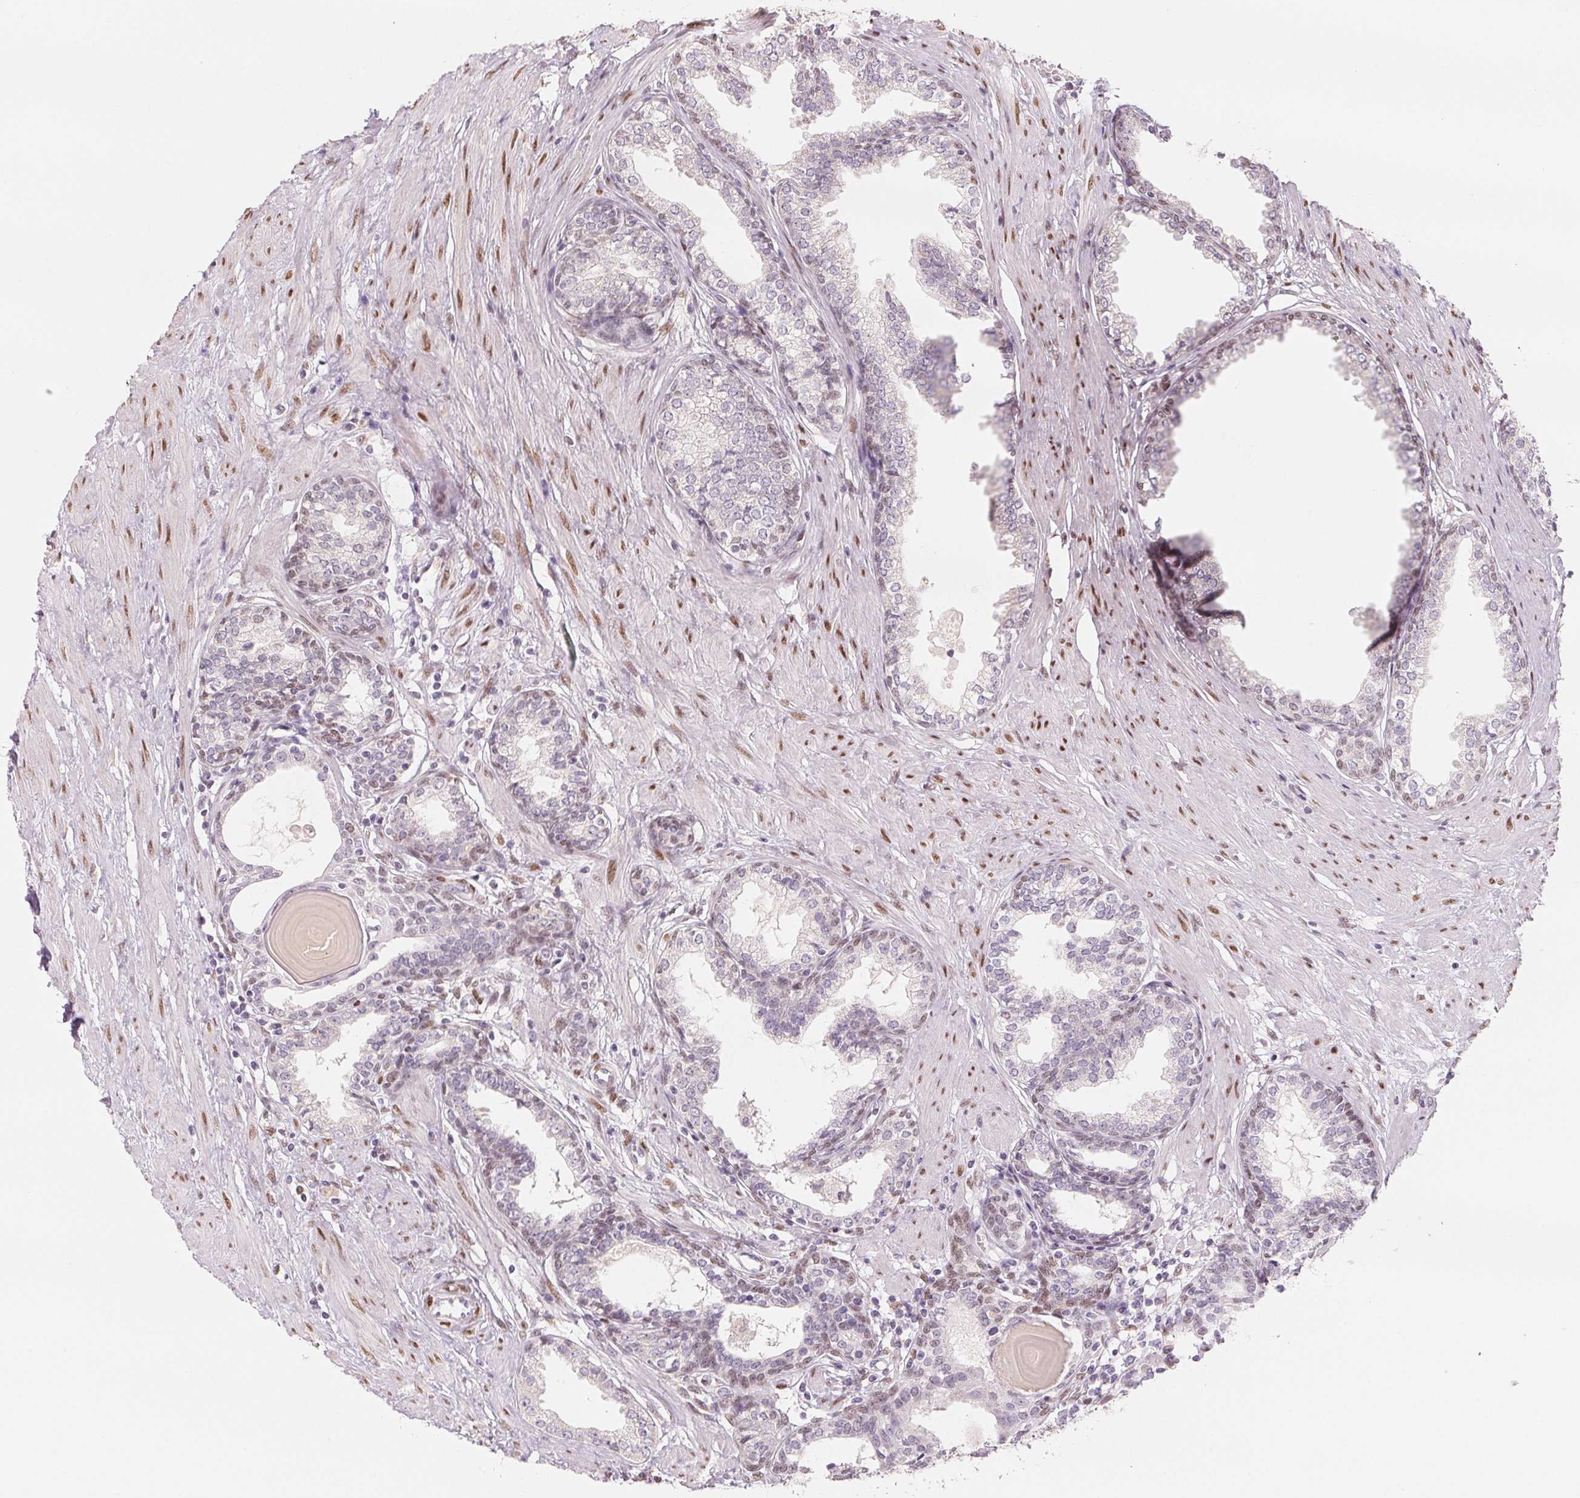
{"staining": {"intensity": "weak", "quantity": "<25%", "location": "nuclear"}, "tissue": "prostate", "cell_type": "Glandular cells", "image_type": "normal", "snomed": [{"axis": "morphology", "description": "Normal tissue, NOS"}, {"axis": "topography", "description": "Prostate"}], "caption": "An immunohistochemistry (IHC) micrograph of benign prostate is shown. There is no staining in glandular cells of prostate.", "gene": "SMARCD3", "patient": {"sex": "male", "age": 55}}